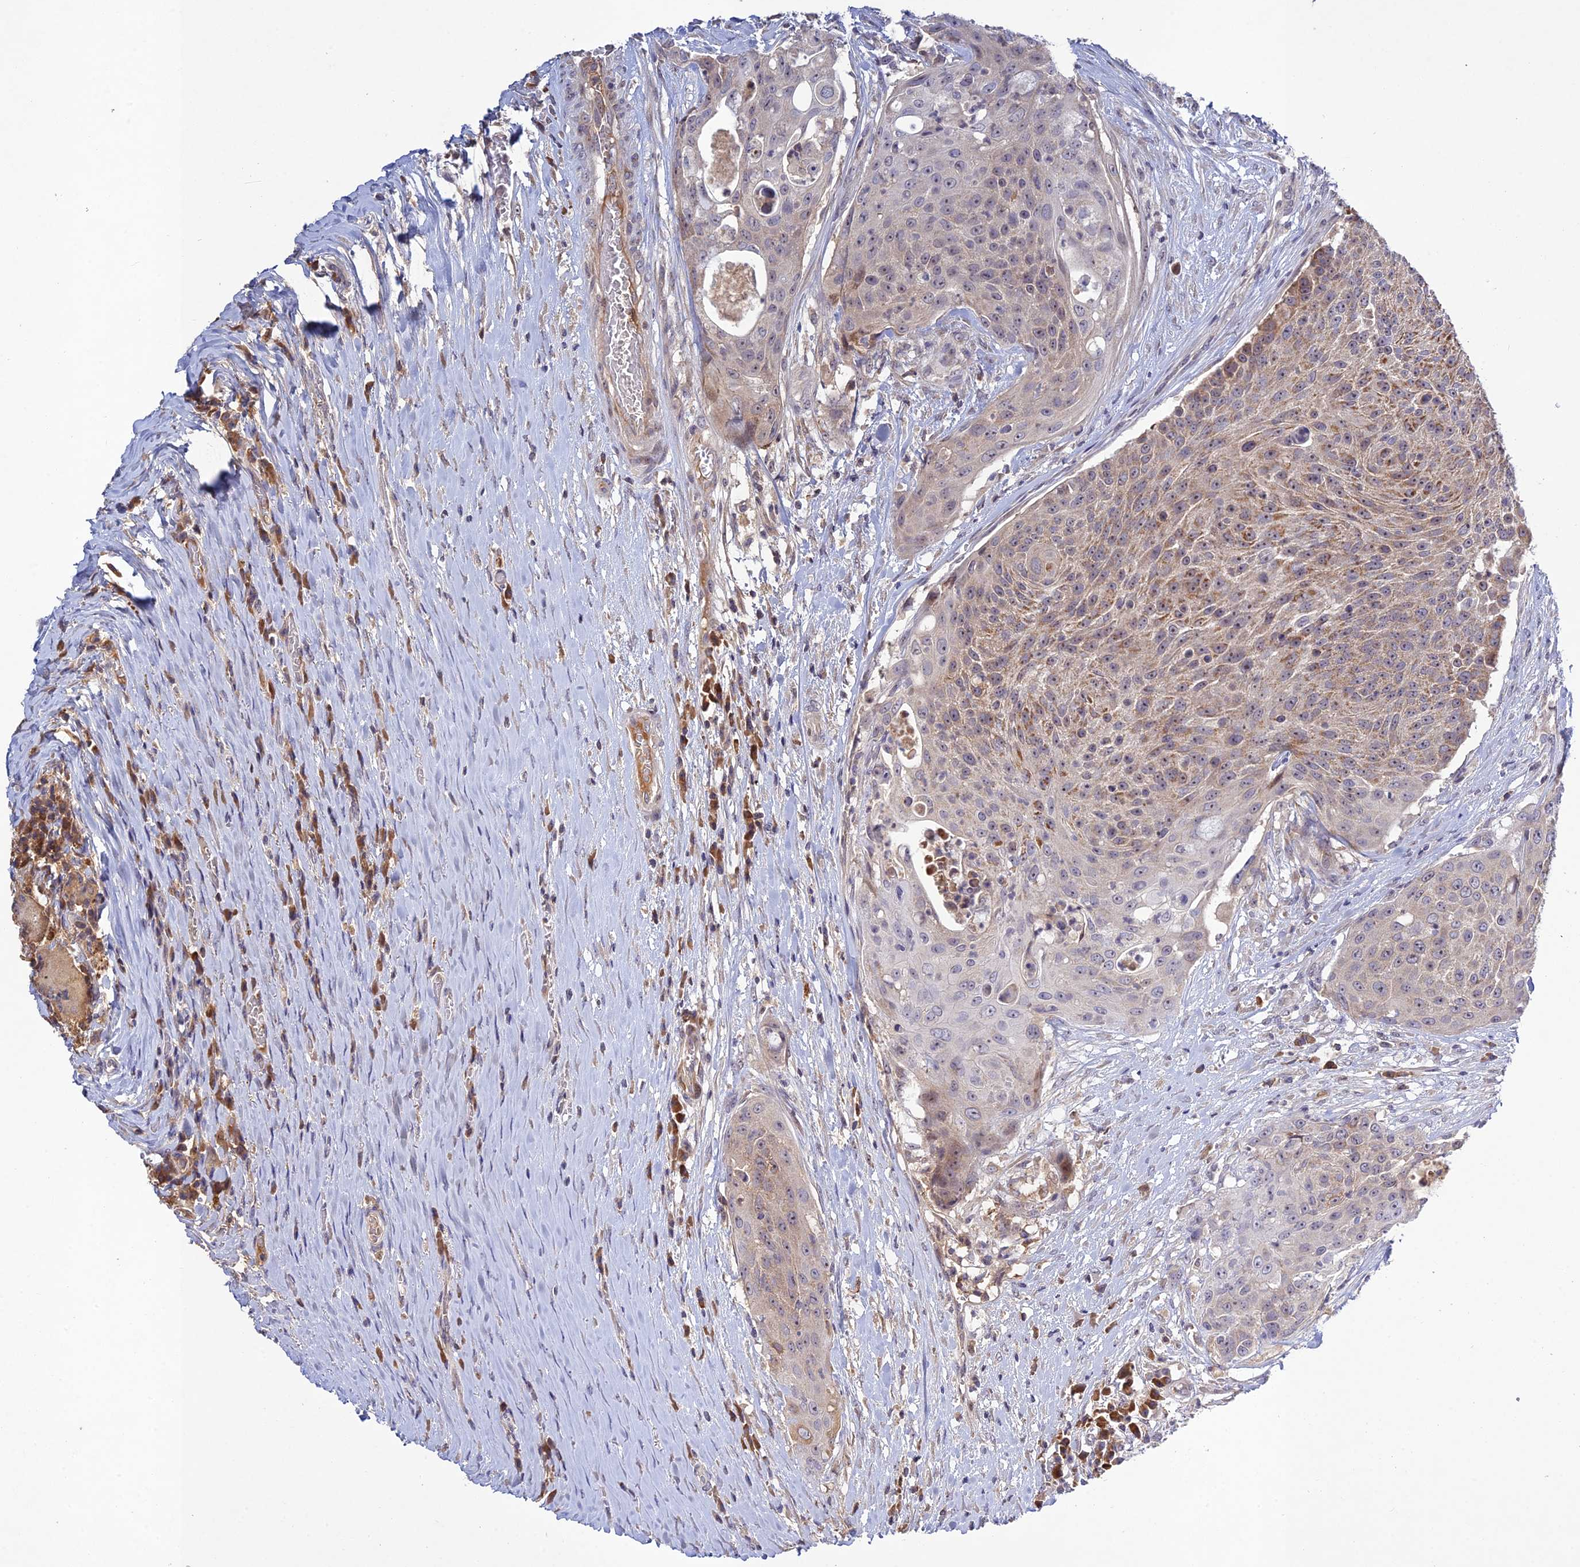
{"staining": {"intensity": "weak", "quantity": "25%-75%", "location": "cytoplasmic/membranous"}, "tissue": "urothelial cancer", "cell_type": "Tumor cells", "image_type": "cancer", "snomed": [{"axis": "morphology", "description": "Urothelial carcinoma, High grade"}, {"axis": "topography", "description": "Urinary bladder"}], "caption": "There is low levels of weak cytoplasmic/membranous positivity in tumor cells of urothelial cancer, as demonstrated by immunohistochemical staining (brown color).", "gene": "CHST5", "patient": {"sex": "female", "age": 63}}